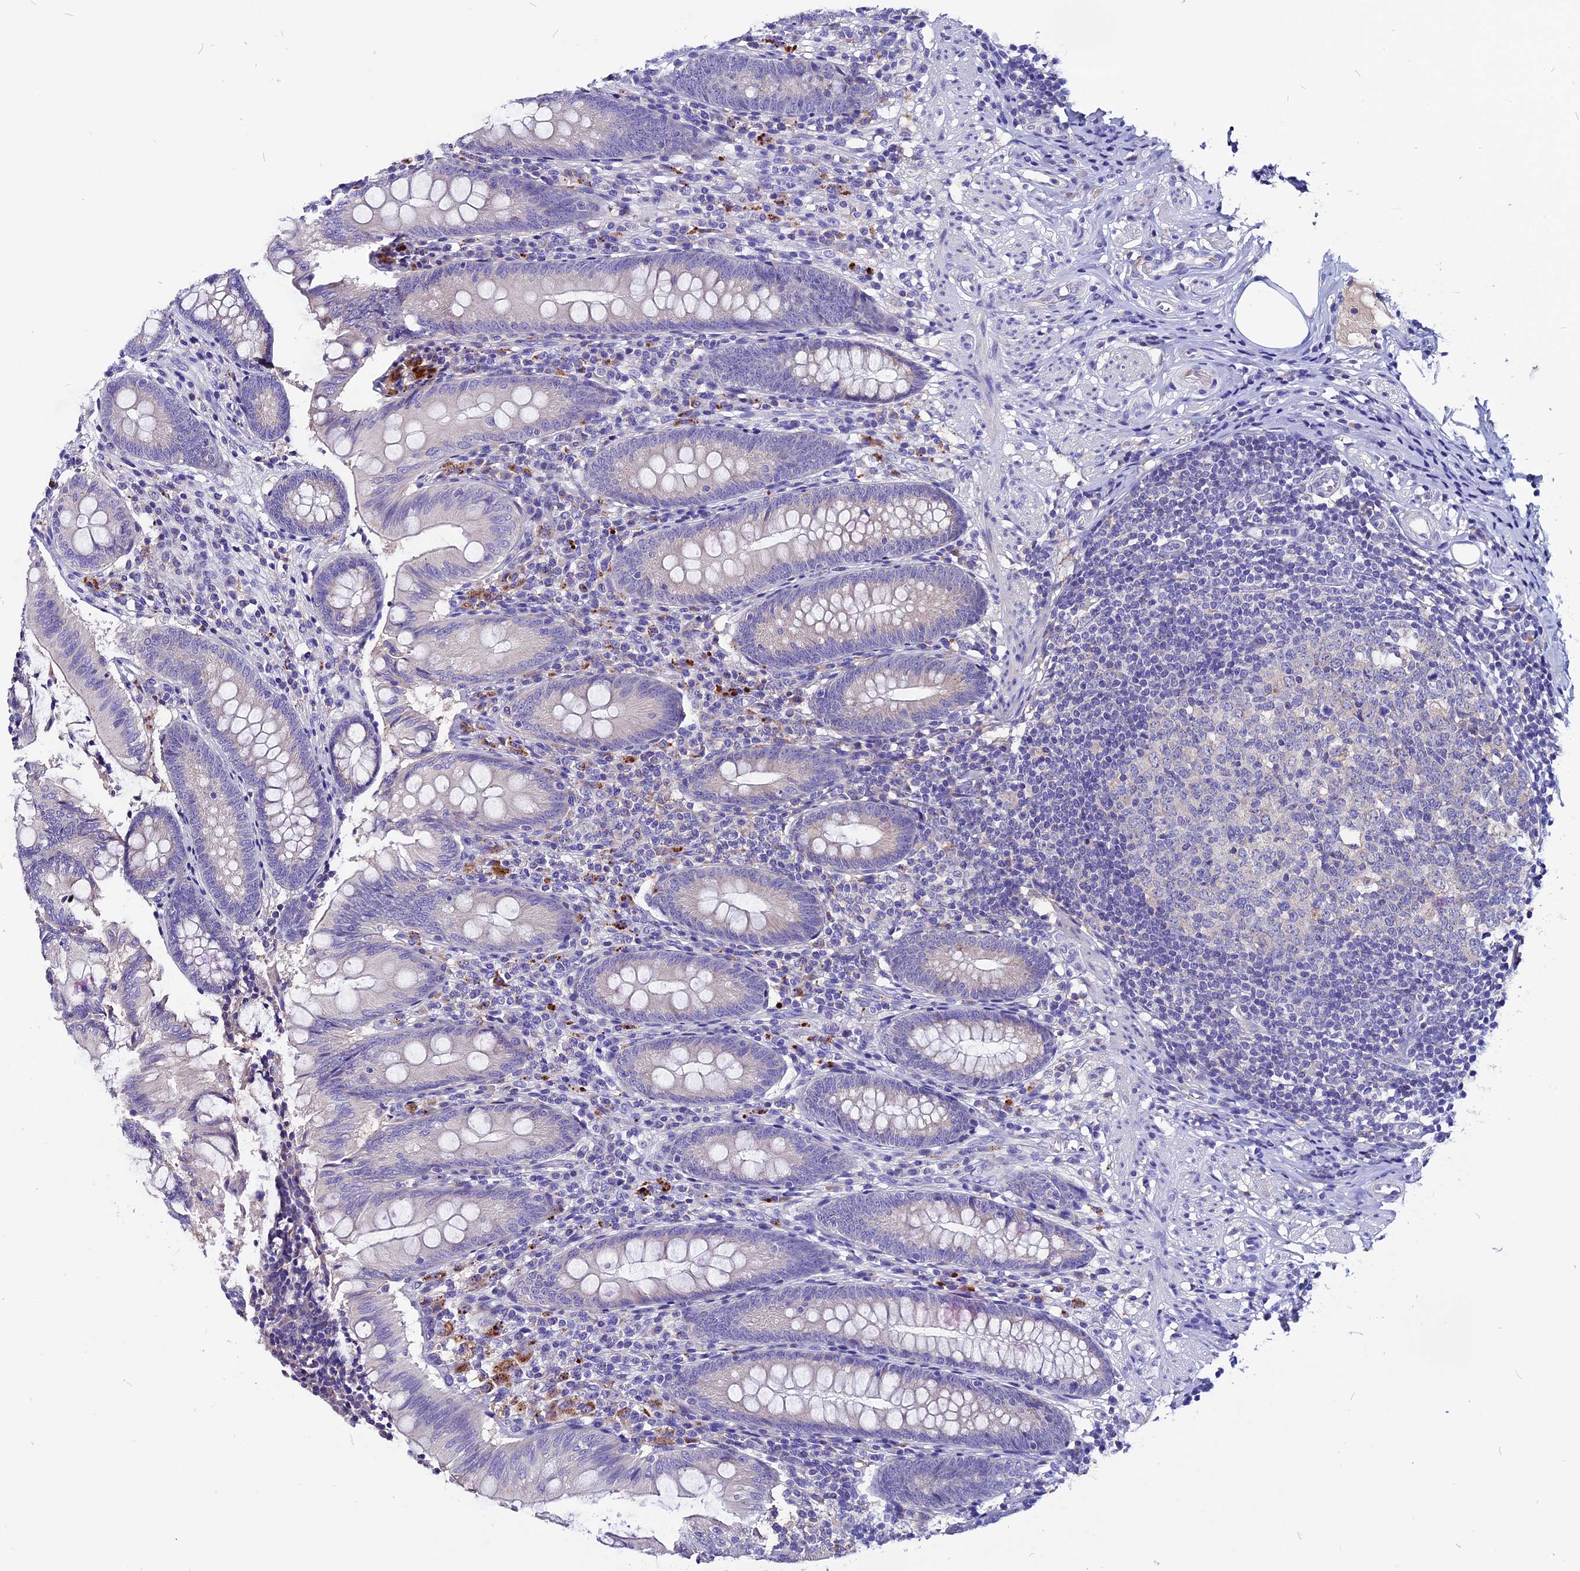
{"staining": {"intensity": "negative", "quantity": "none", "location": "none"}, "tissue": "appendix", "cell_type": "Glandular cells", "image_type": "normal", "snomed": [{"axis": "morphology", "description": "Normal tissue, NOS"}, {"axis": "topography", "description": "Appendix"}], "caption": "Immunohistochemical staining of benign human appendix reveals no significant staining in glandular cells. (DAB (3,3'-diaminobenzidine) immunohistochemistry (IHC), high magnification).", "gene": "CCBE1", "patient": {"sex": "male", "age": 55}}